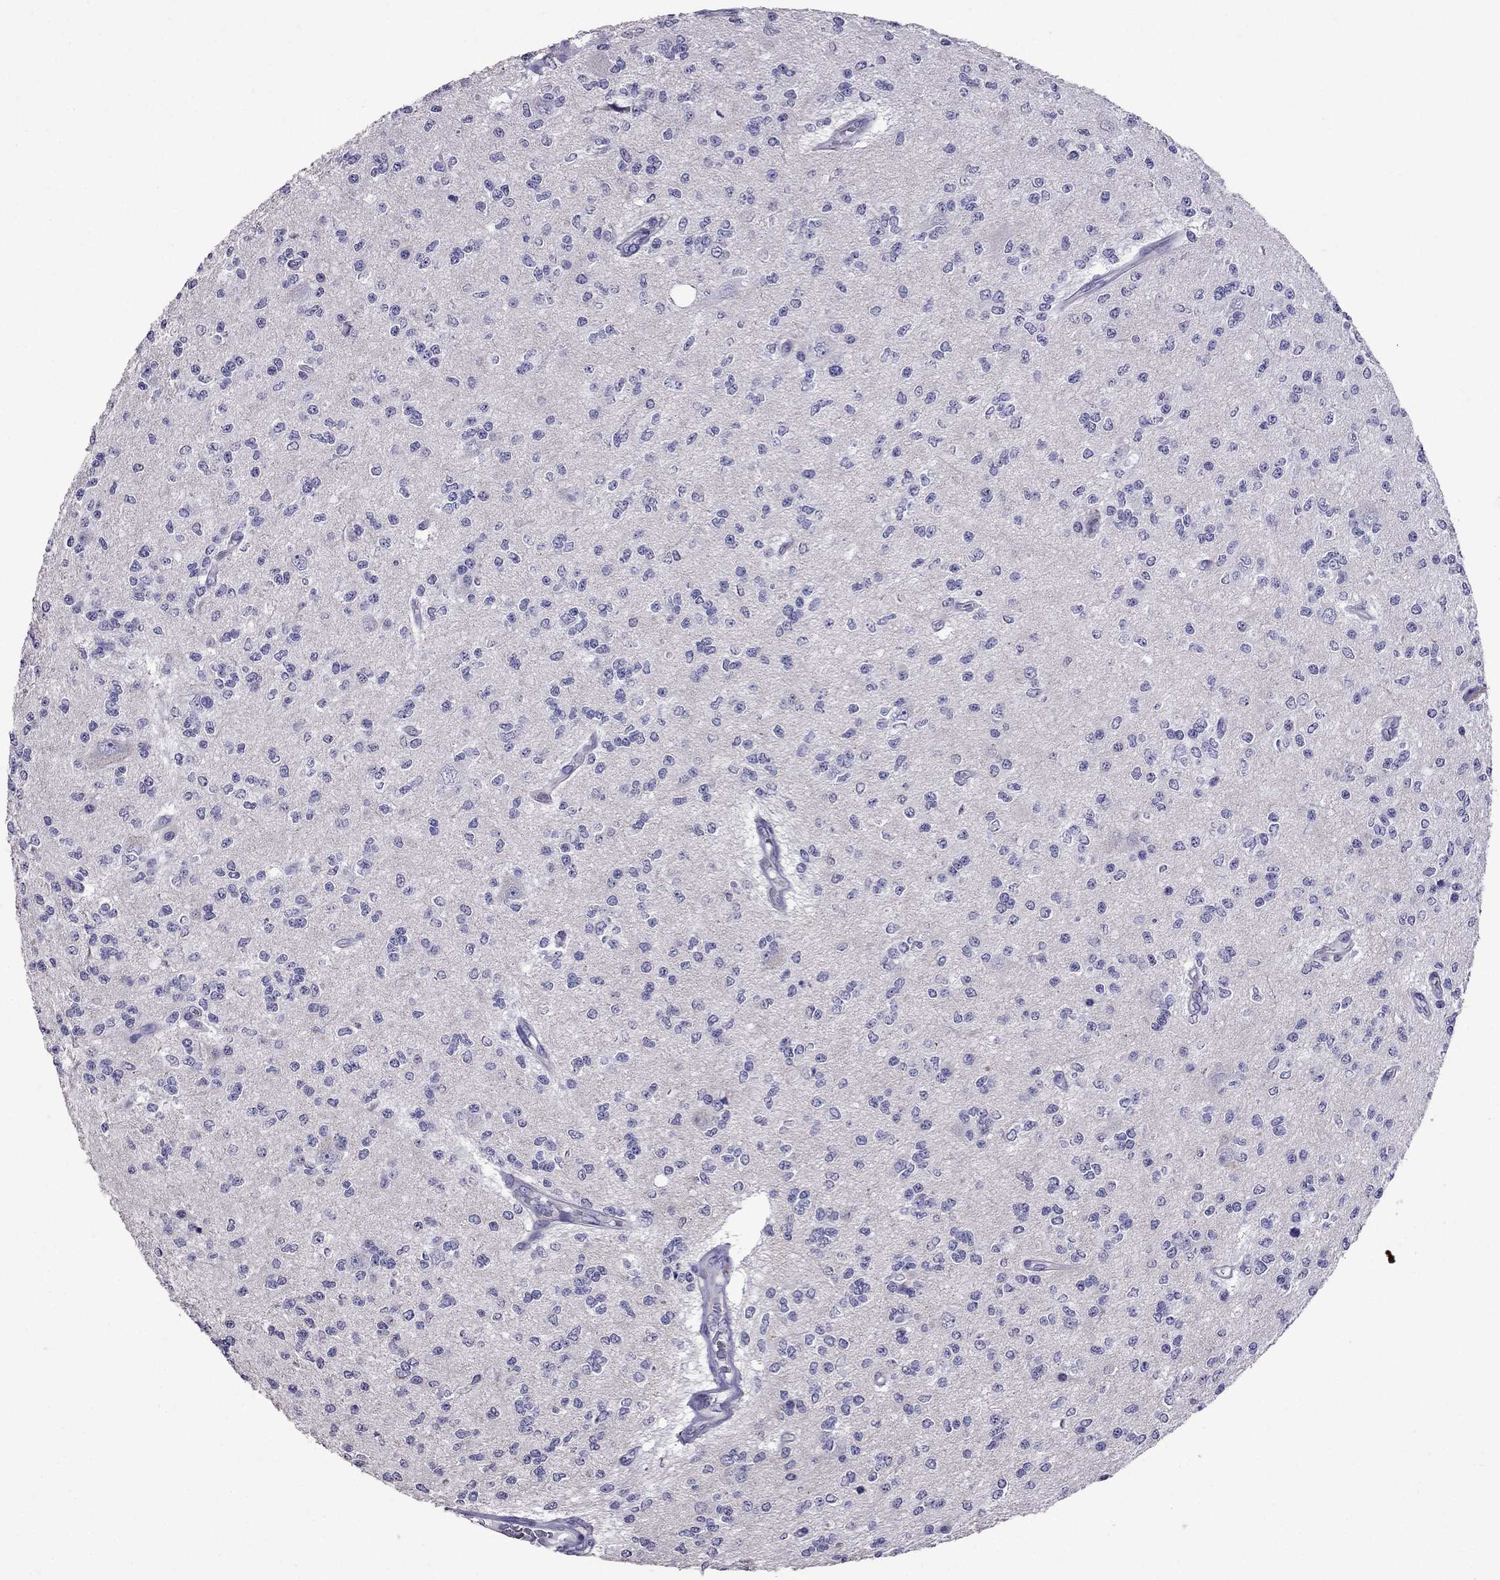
{"staining": {"intensity": "negative", "quantity": "none", "location": "none"}, "tissue": "glioma", "cell_type": "Tumor cells", "image_type": "cancer", "snomed": [{"axis": "morphology", "description": "Glioma, malignant, Low grade"}, {"axis": "topography", "description": "Brain"}], "caption": "Tumor cells show no significant protein expression in glioma.", "gene": "OXCT2", "patient": {"sex": "male", "age": 67}}